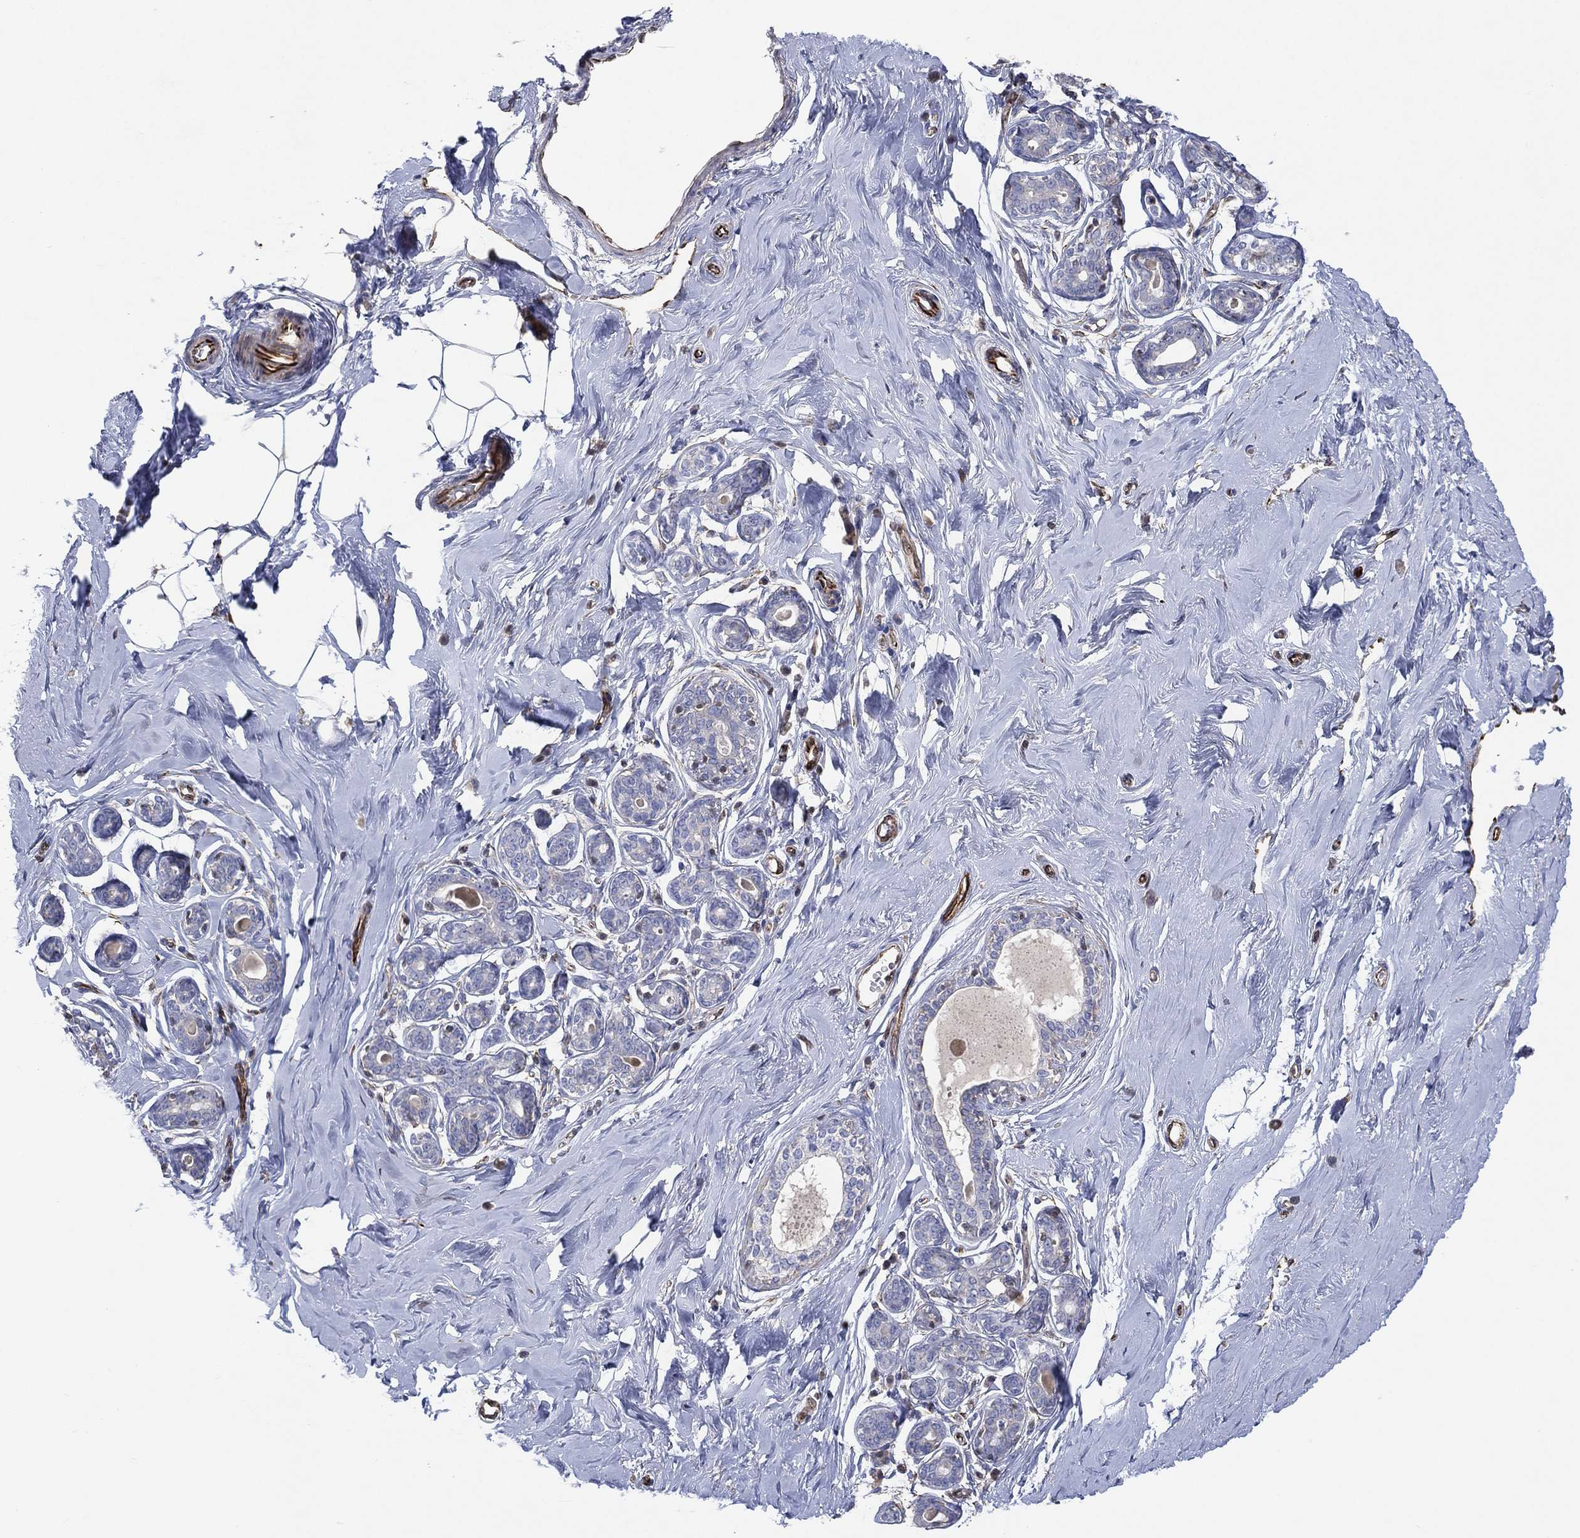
{"staining": {"intensity": "negative", "quantity": "none", "location": "none"}, "tissue": "breast", "cell_type": "Adipocytes", "image_type": "normal", "snomed": [{"axis": "morphology", "description": "Normal tissue, NOS"}, {"axis": "topography", "description": "Skin"}, {"axis": "topography", "description": "Breast"}], "caption": "IHC micrograph of benign breast: human breast stained with DAB displays no significant protein expression in adipocytes.", "gene": "FLI1", "patient": {"sex": "female", "age": 43}}